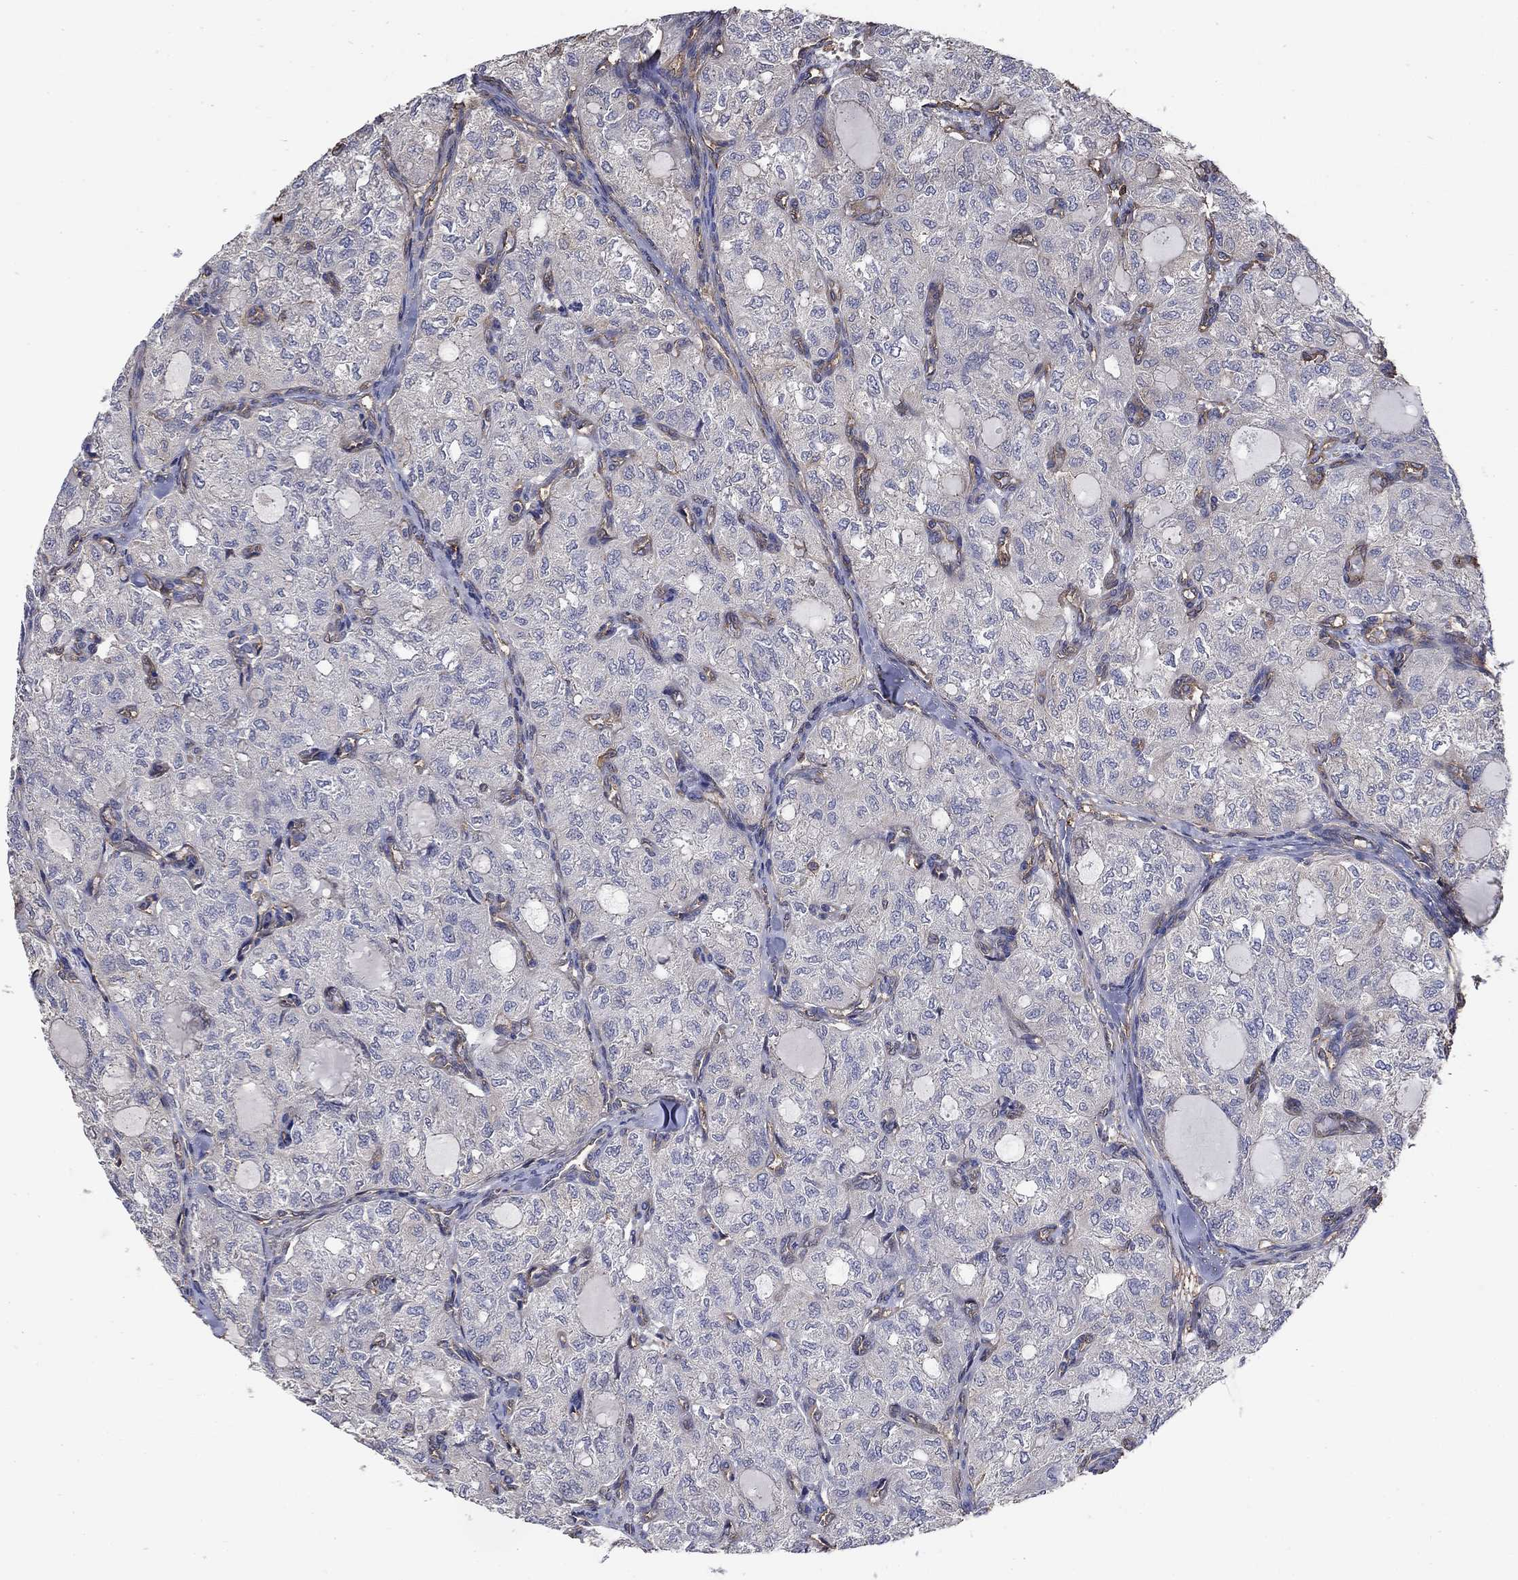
{"staining": {"intensity": "negative", "quantity": "none", "location": "none"}, "tissue": "thyroid cancer", "cell_type": "Tumor cells", "image_type": "cancer", "snomed": [{"axis": "morphology", "description": "Follicular adenoma carcinoma, NOS"}, {"axis": "topography", "description": "Thyroid gland"}], "caption": "Thyroid cancer stained for a protein using IHC exhibits no expression tumor cells.", "gene": "DPYSL2", "patient": {"sex": "male", "age": 75}}